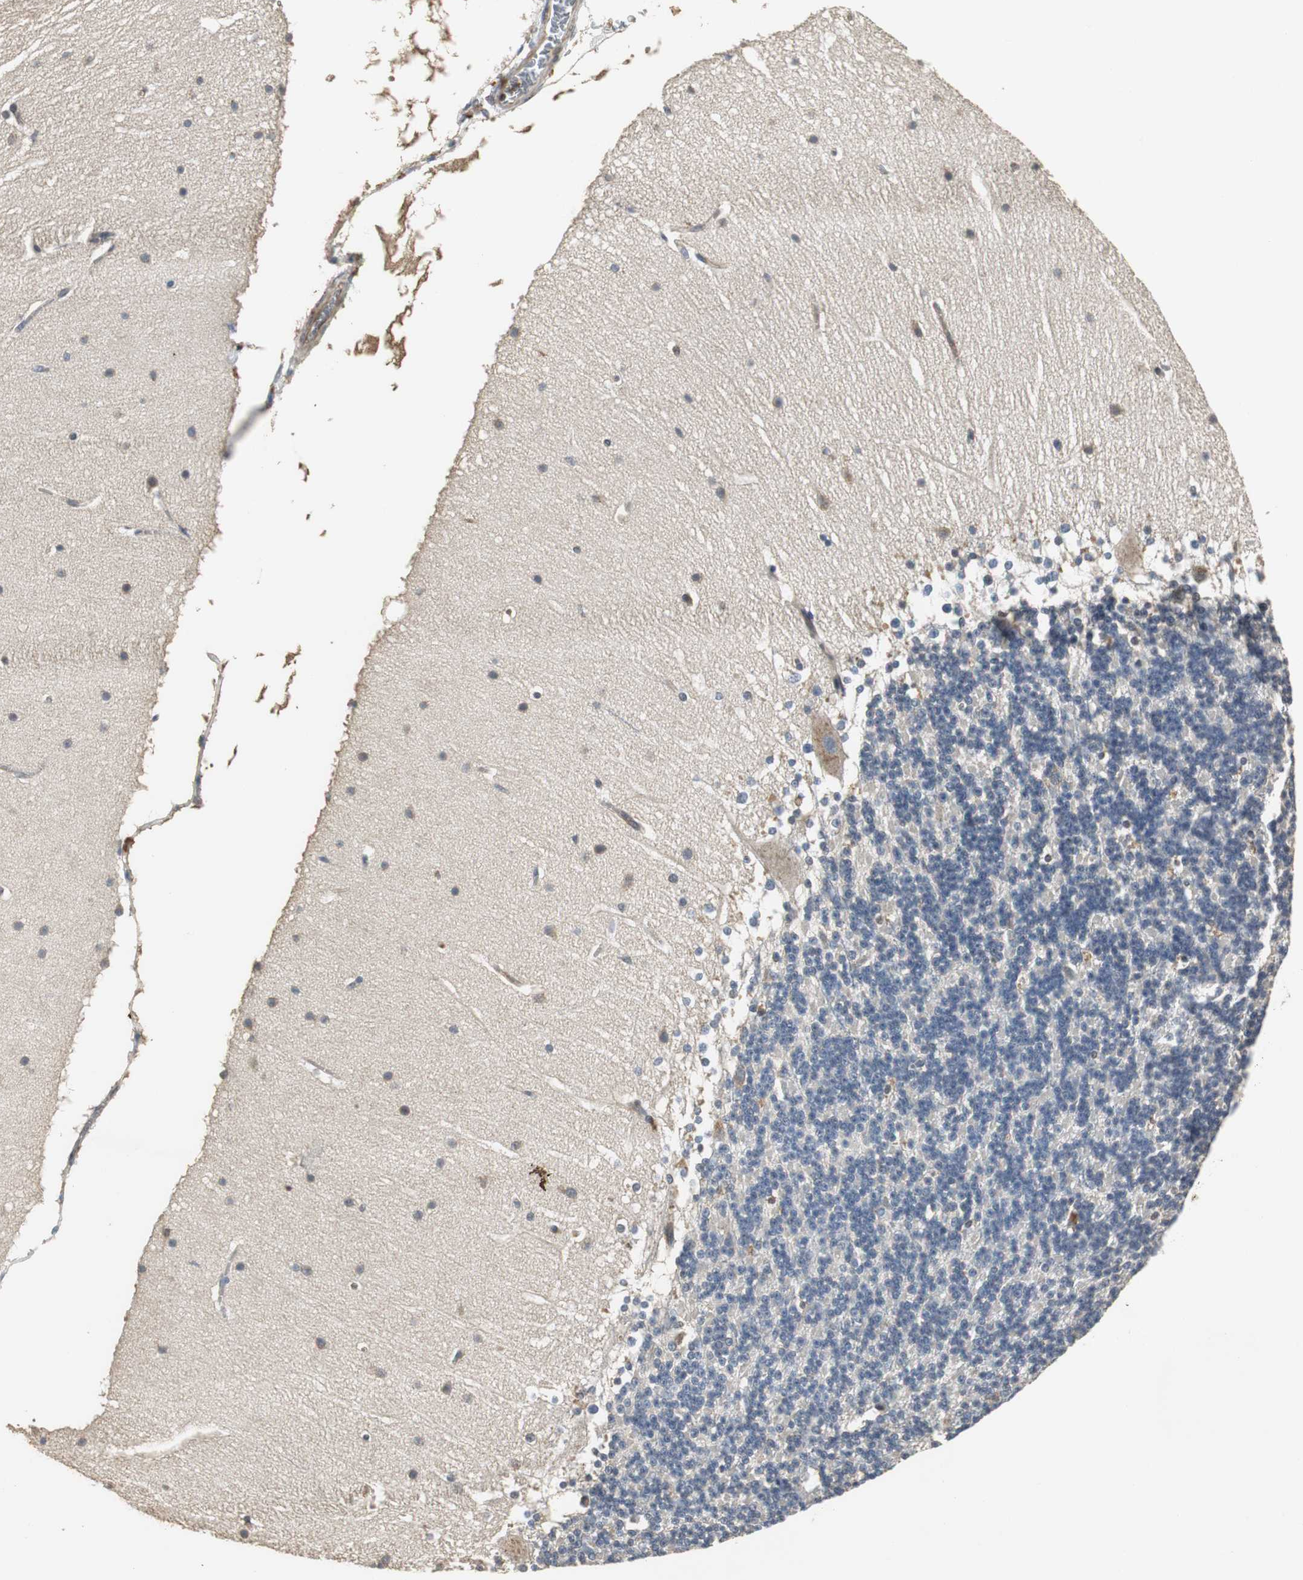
{"staining": {"intensity": "weak", "quantity": "<25%", "location": "cytoplasmic/membranous"}, "tissue": "cerebellum", "cell_type": "Cells in granular layer", "image_type": "normal", "snomed": [{"axis": "morphology", "description": "Normal tissue, NOS"}, {"axis": "topography", "description": "Cerebellum"}], "caption": "High power microscopy image of an immunohistochemistry (IHC) image of normal cerebellum, revealing no significant staining in cells in granular layer.", "gene": "JTB", "patient": {"sex": "female", "age": 19}}